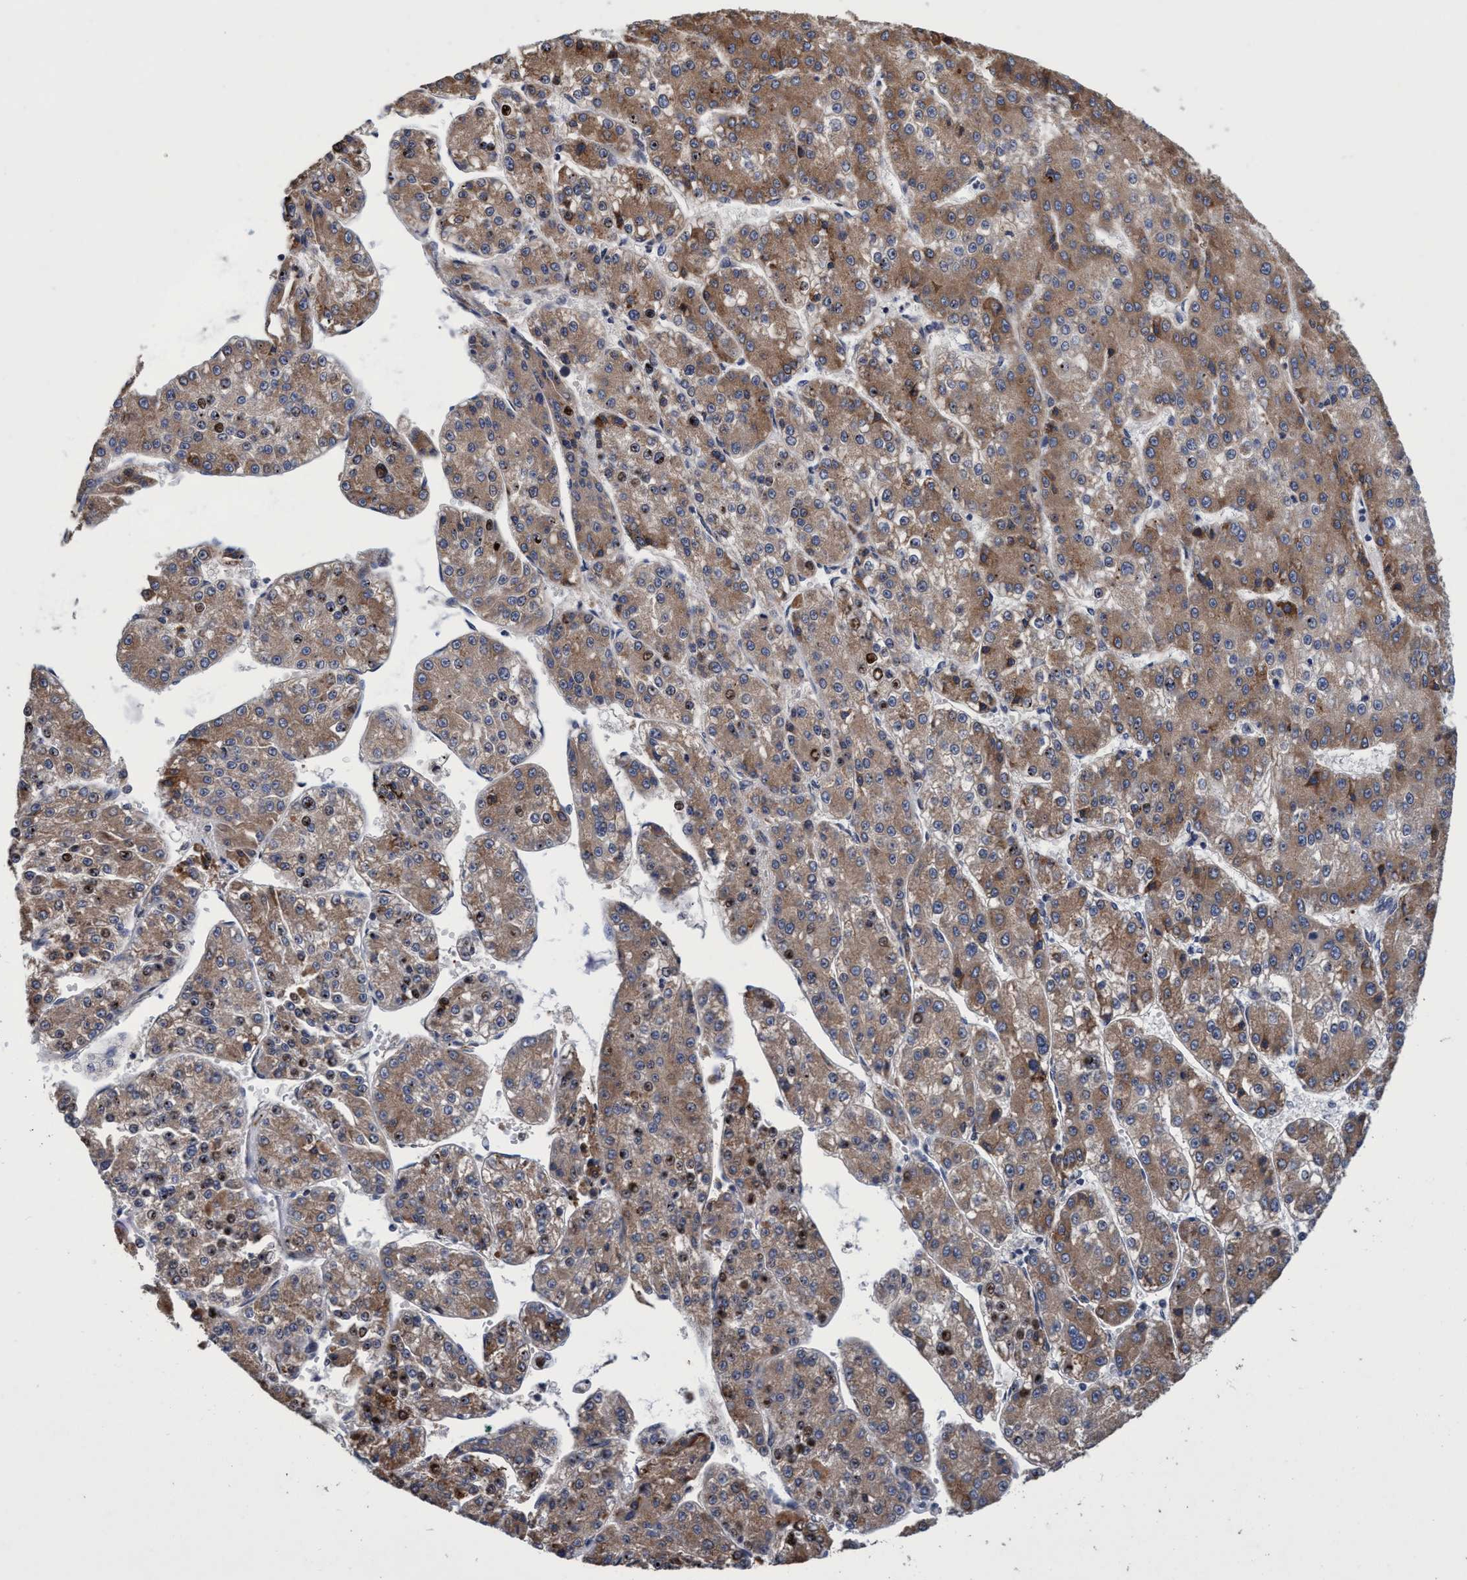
{"staining": {"intensity": "weak", "quantity": ">75%", "location": "cytoplasmic/membranous,nuclear"}, "tissue": "liver cancer", "cell_type": "Tumor cells", "image_type": "cancer", "snomed": [{"axis": "morphology", "description": "Carcinoma, Hepatocellular, NOS"}, {"axis": "topography", "description": "Liver"}], "caption": "Hepatocellular carcinoma (liver) was stained to show a protein in brown. There is low levels of weak cytoplasmic/membranous and nuclear positivity in approximately >75% of tumor cells.", "gene": "CALCOCO2", "patient": {"sex": "female", "age": 73}}